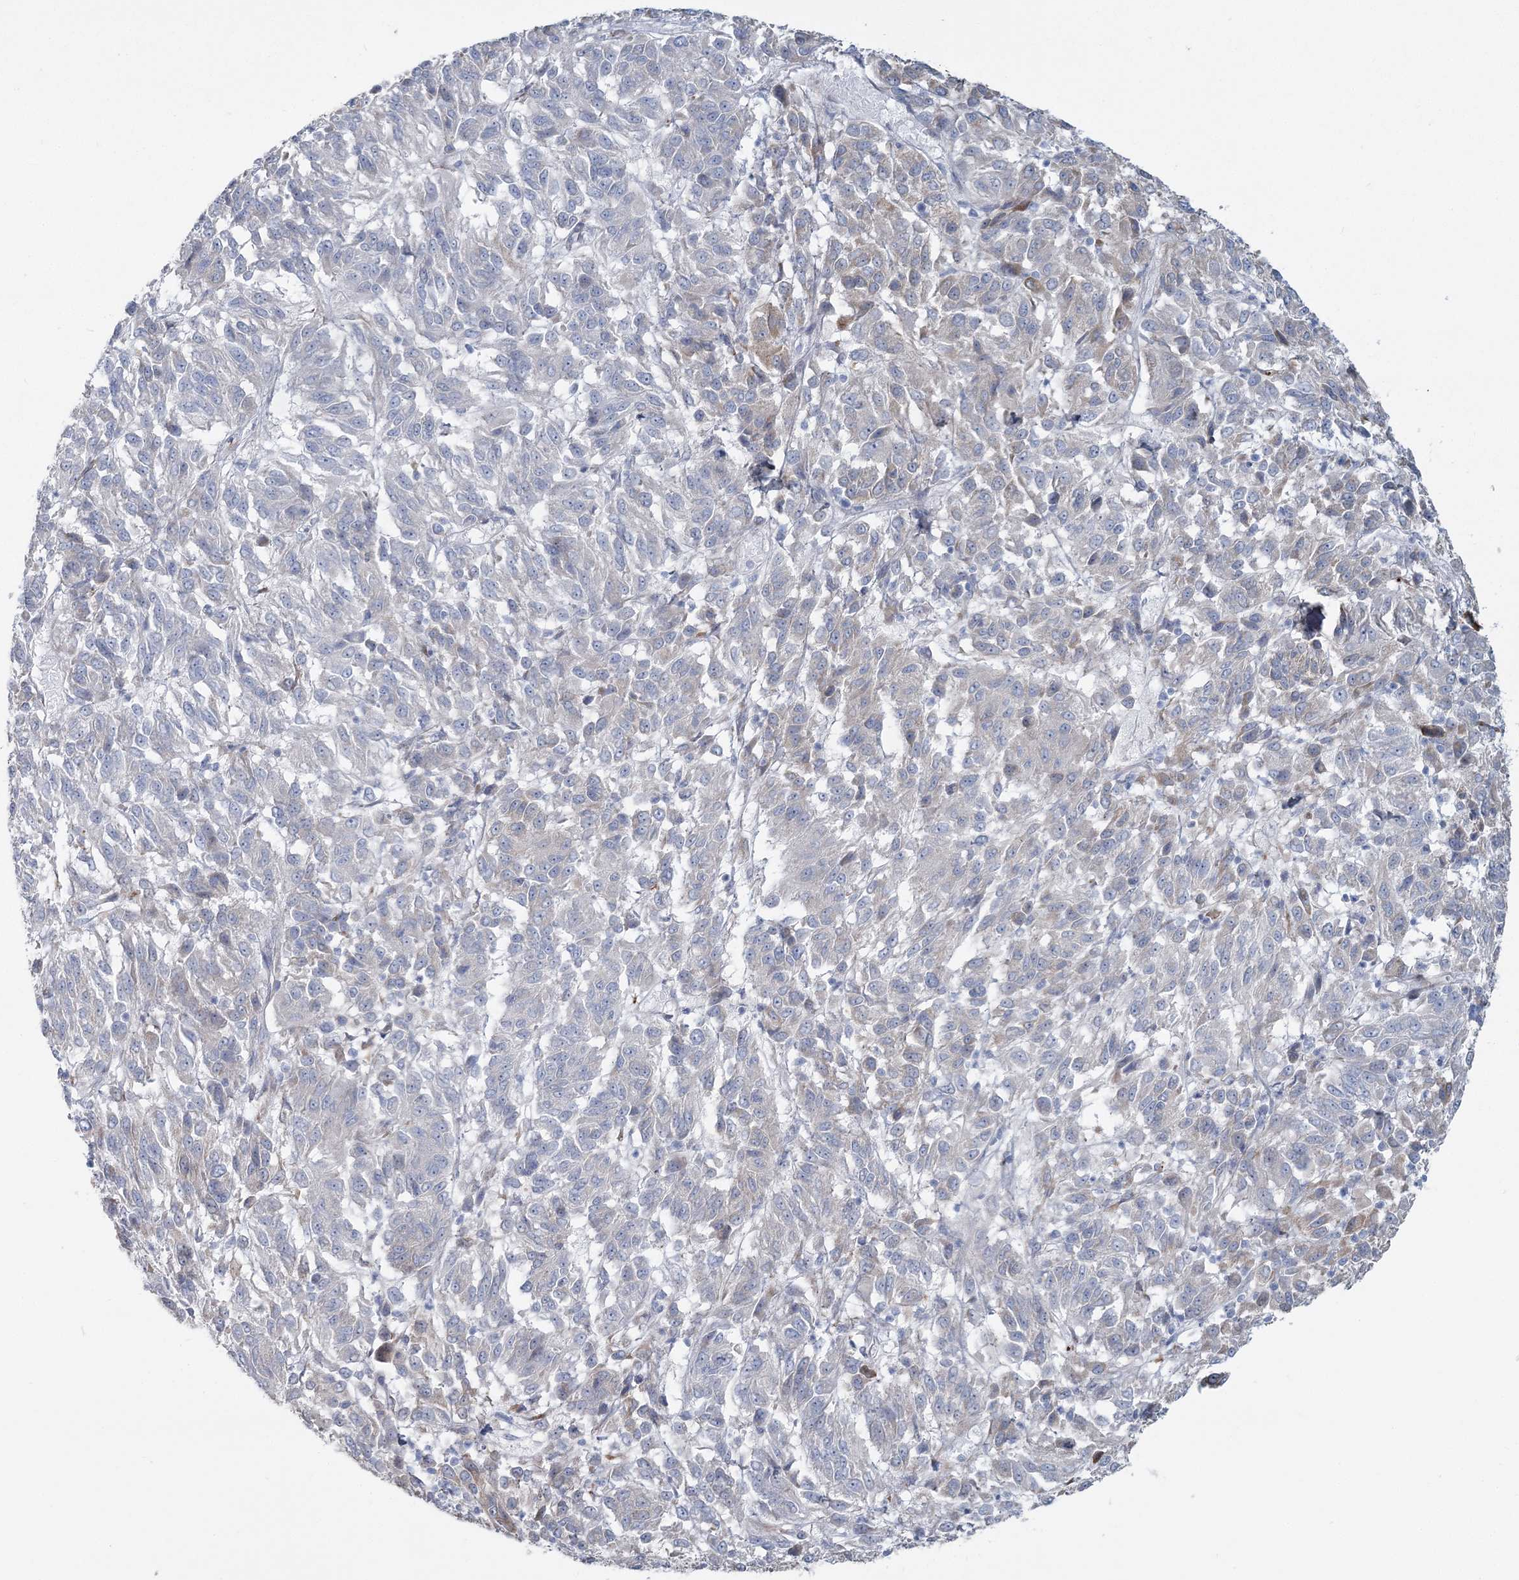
{"staining": {"intensity": "negative", "quantity": "none", "location": "none"}, "tissue": "melanoma", "cell_type": "Tumor cells", "image_type": "cancer", "snomed": [{"axis": "morphology", "description": "Malignant melanoma, Metastatic site"}, {"axis": "topography", "description": "Lung"}], "caption": "Protein analysis of malignant melanoma (metastatic site) shows no significant positivity in tumor cells.", "gene": "CMBL", "patient": {"sex": "male", "age": 64}}